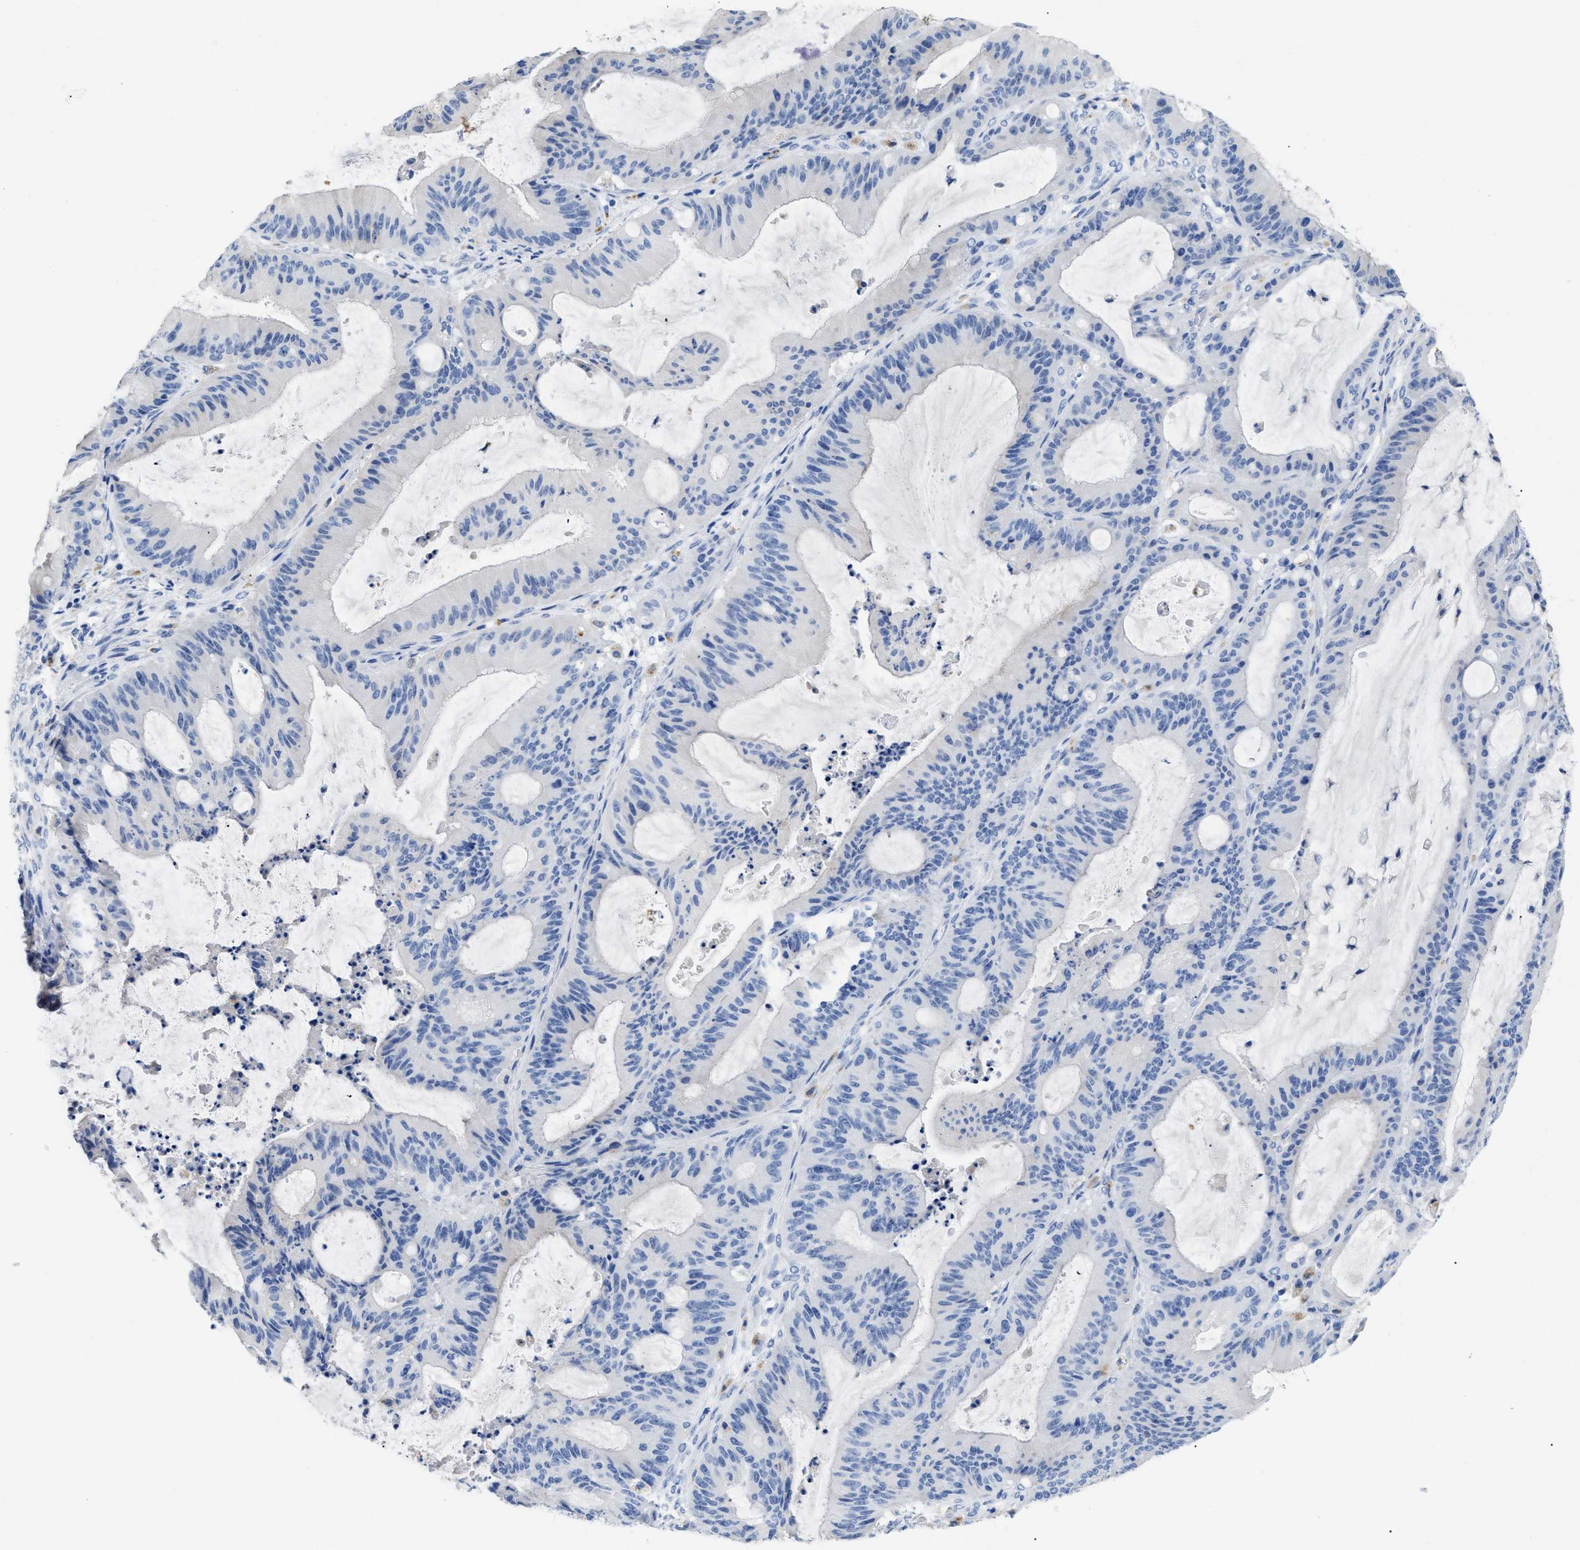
{"staining": {"intensity": "negative", "quantity": "none", "location": "none"}, "tissue": "liver cancer", "cell_type": "Tumor cells", "image_type": "cancer", "snomed": [{"axis": "morphology", "description": "Normal tissue, NOS"}, {"axis": "morphology", "description": "Cholangiocarcinoma"}, {"axis": "topography", "description": "Liver"}, {"axis": "topography", "description": "Peripheral nerve tissue"}], "caption": "Immunohistochemical staining of human liver cholangiocarcinoma reveals no significant expression in tumor cells.", "gene": "APOBEC2", "patient": {"sex": "female", "age": 73}}